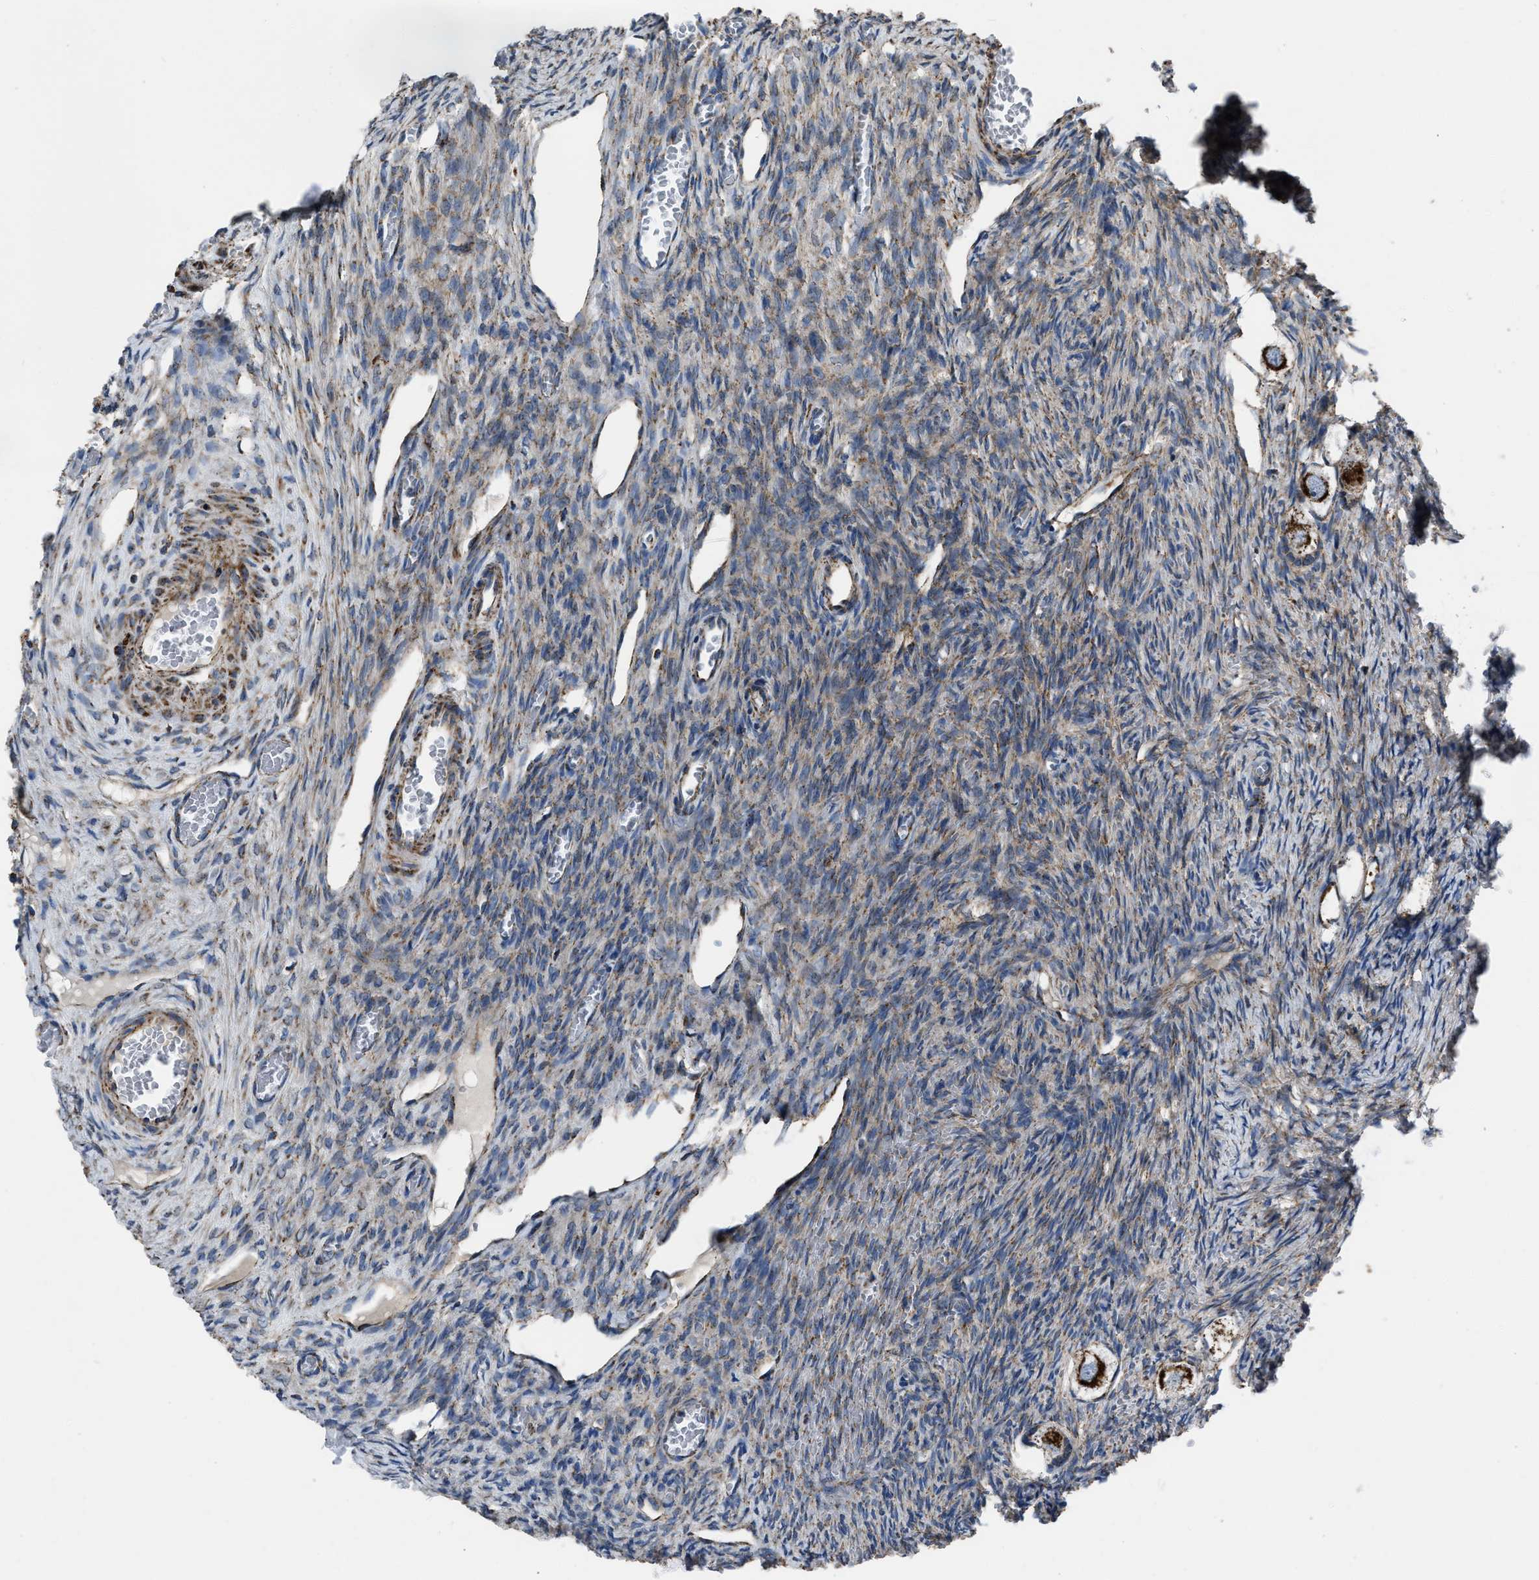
{"staining": {"intensity": "strong", "quantity": ">75%", "location": "cytoplasmic/membranous"}, "tissue": "ovary", "cell_type": "Follicle cells", "image_type": "normal", "snomed": [{"axis": "morphology", "description": "Normal tissue, NOS"}, {"axis": "topography", "description": "Ovary"}], "caption": "Immunohistochemical staining of normal ovary exhibits high levels of strong cytoplasmic/membranous positivity in about >75% of follicle cells.", "gene": "NSD3", "patient": {"sex": "female", "age": 27}}